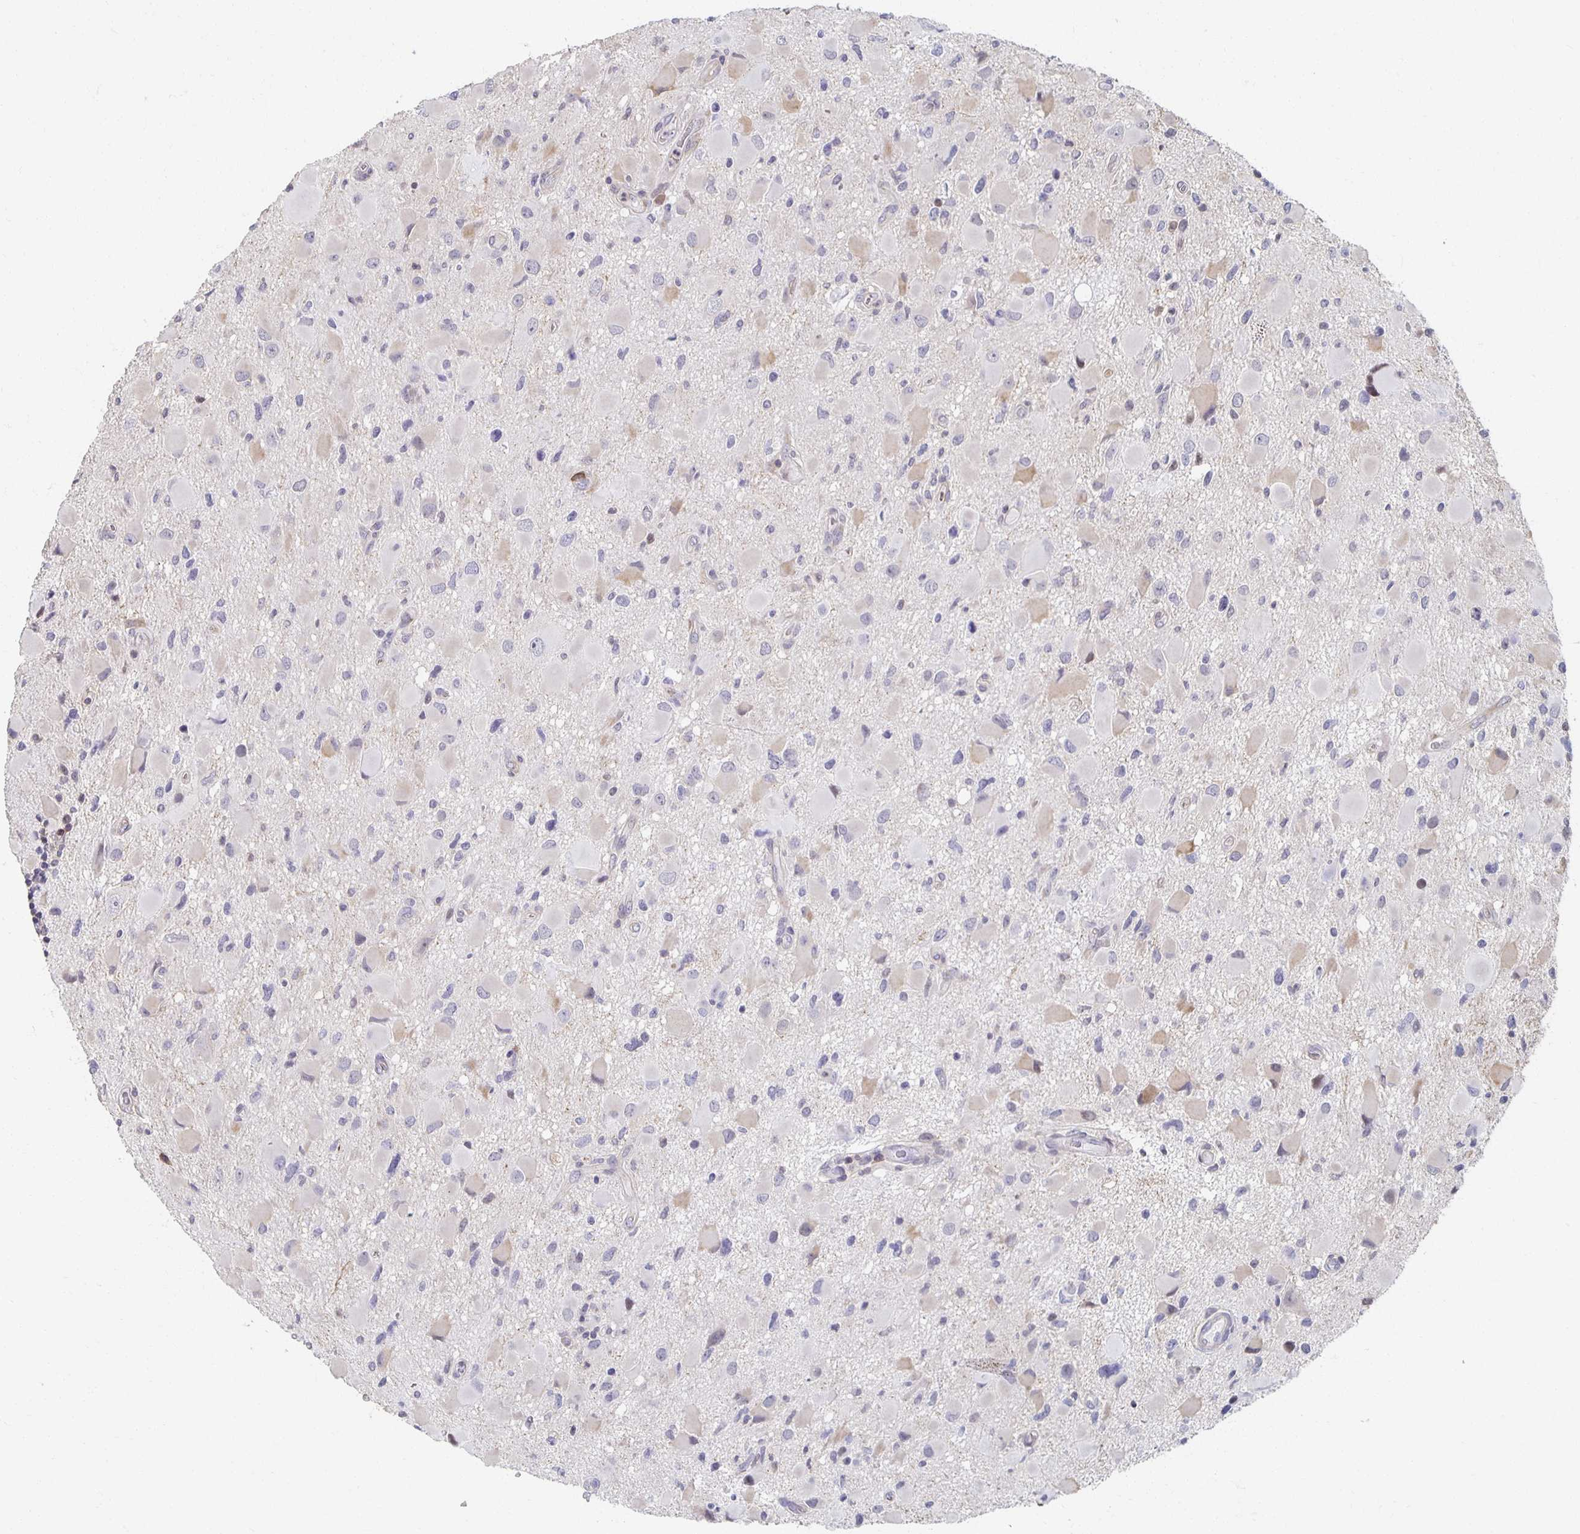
{"staining": {"intensity": "weak", "quantity": "<25%", "location": "cytoplasmic/membranous"}, "tissue": "glioma", "cell_type": "Tumor cells", "image_type": "cancer", "snomed": [{"axis": "morphology", "description": "Glioma, malignant, Low grade"}, {"axis": "topography", "description": "Brain"}], "caption": "Immunohistochemistry (IHC) of malignant glioma (low-grade) displays no expression in tumor cells.", "gene": "ZNF692", "patient": {"sex": "female", "age": 32}}